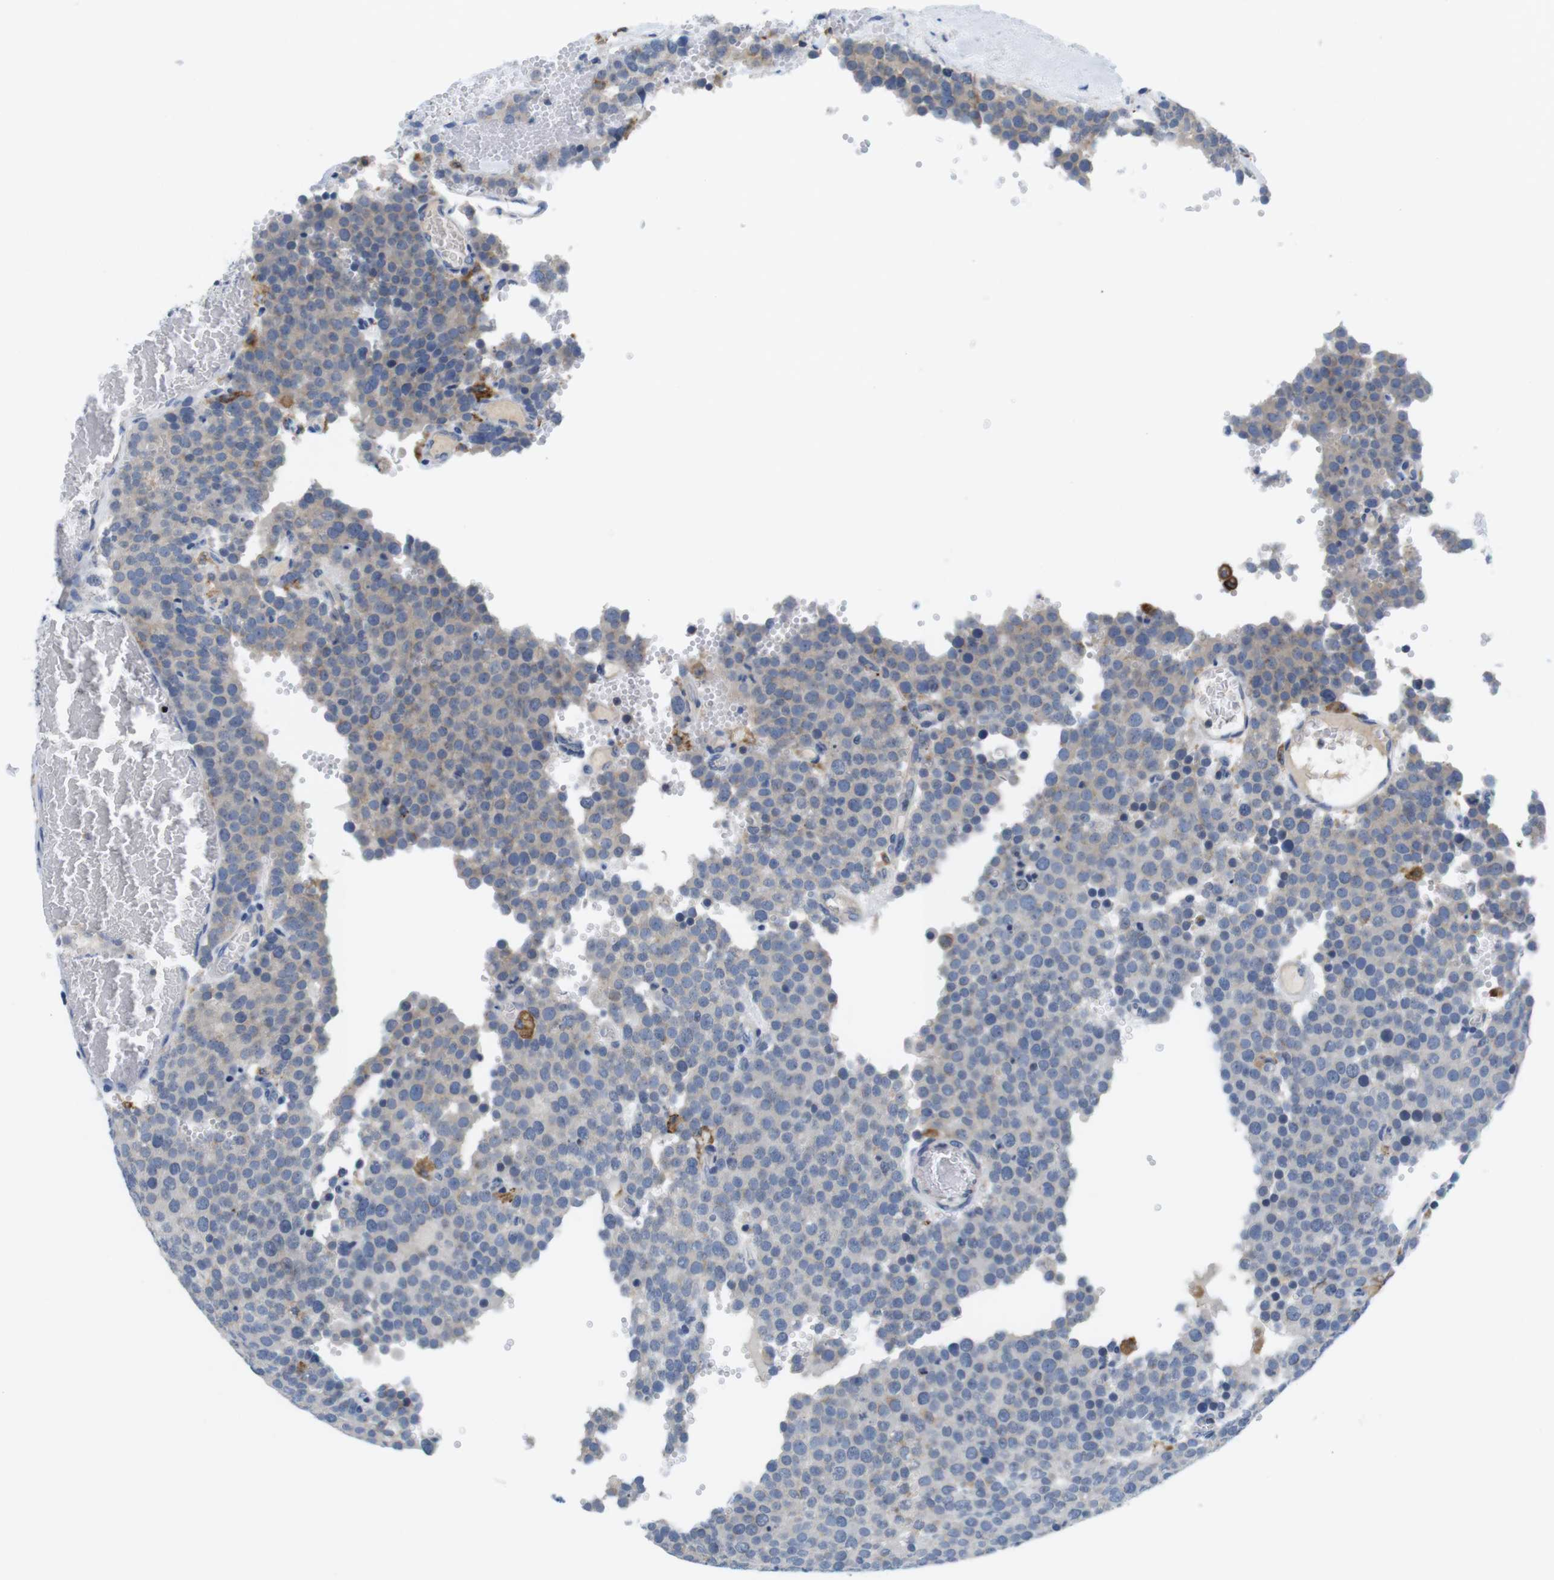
{"staining": {"intensity": "negative", "quantity": "none", "location": "none"}, "tissue": "testis cancer", "cell_type": "Tumor cells", "image_type": "cancer", "snomed": [{"axis": "morphology", "description": "Normal tissue, NOS"}, {"axis": "morphology", "description": "Seminoma, NOS"}, {"axis": "topography", "description": "Testis"}], "caption": "This is a image of IHC staining of testis cancer (seminoma), which shows no staining in tumor cells.", "gene": "CNGA2", "patient": {"sex": "male", "age": 71}}